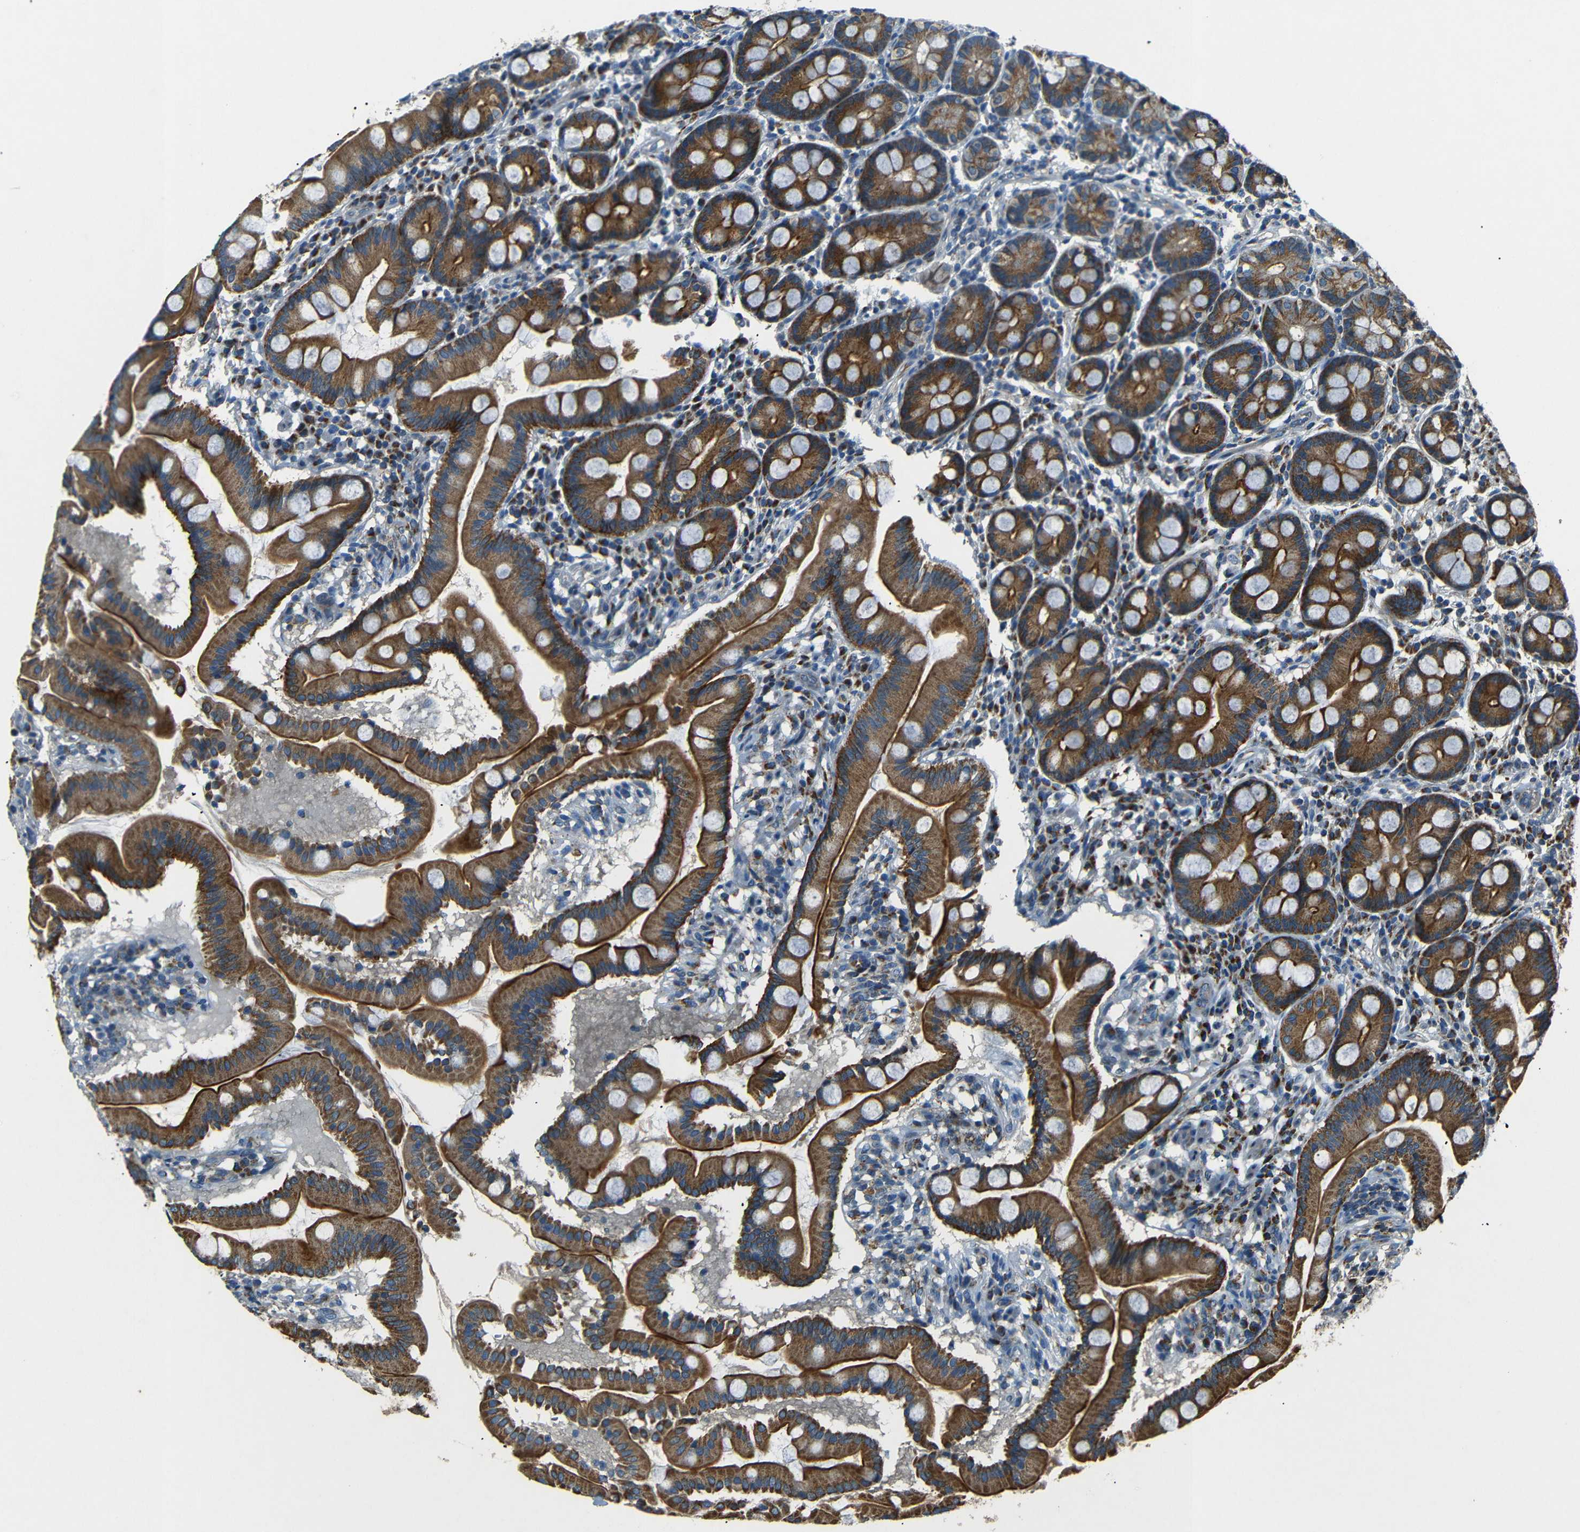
{"staining": {"intensity": "strong", "quantity": ">75%", "location": "cytoplasmic/membranous"}, "tissue": "duodenum", "cell_type": "Glandular cells", "image_type": "normal", "snomed": [{"axis": "morphology", "description": "Normal tissue, NOS"}, {"axis": "topography", "description": "Duodenum"}], "caption": "Duodenum stained with immunohistochemistry reveals strong cytoplasmic/membranous positivity in about >75% of glandular cells. (DAB IHC with brightfield microscopy, high magnification).", "gene": "NETO2", "patient": {"sex": "male", "age": 50}}